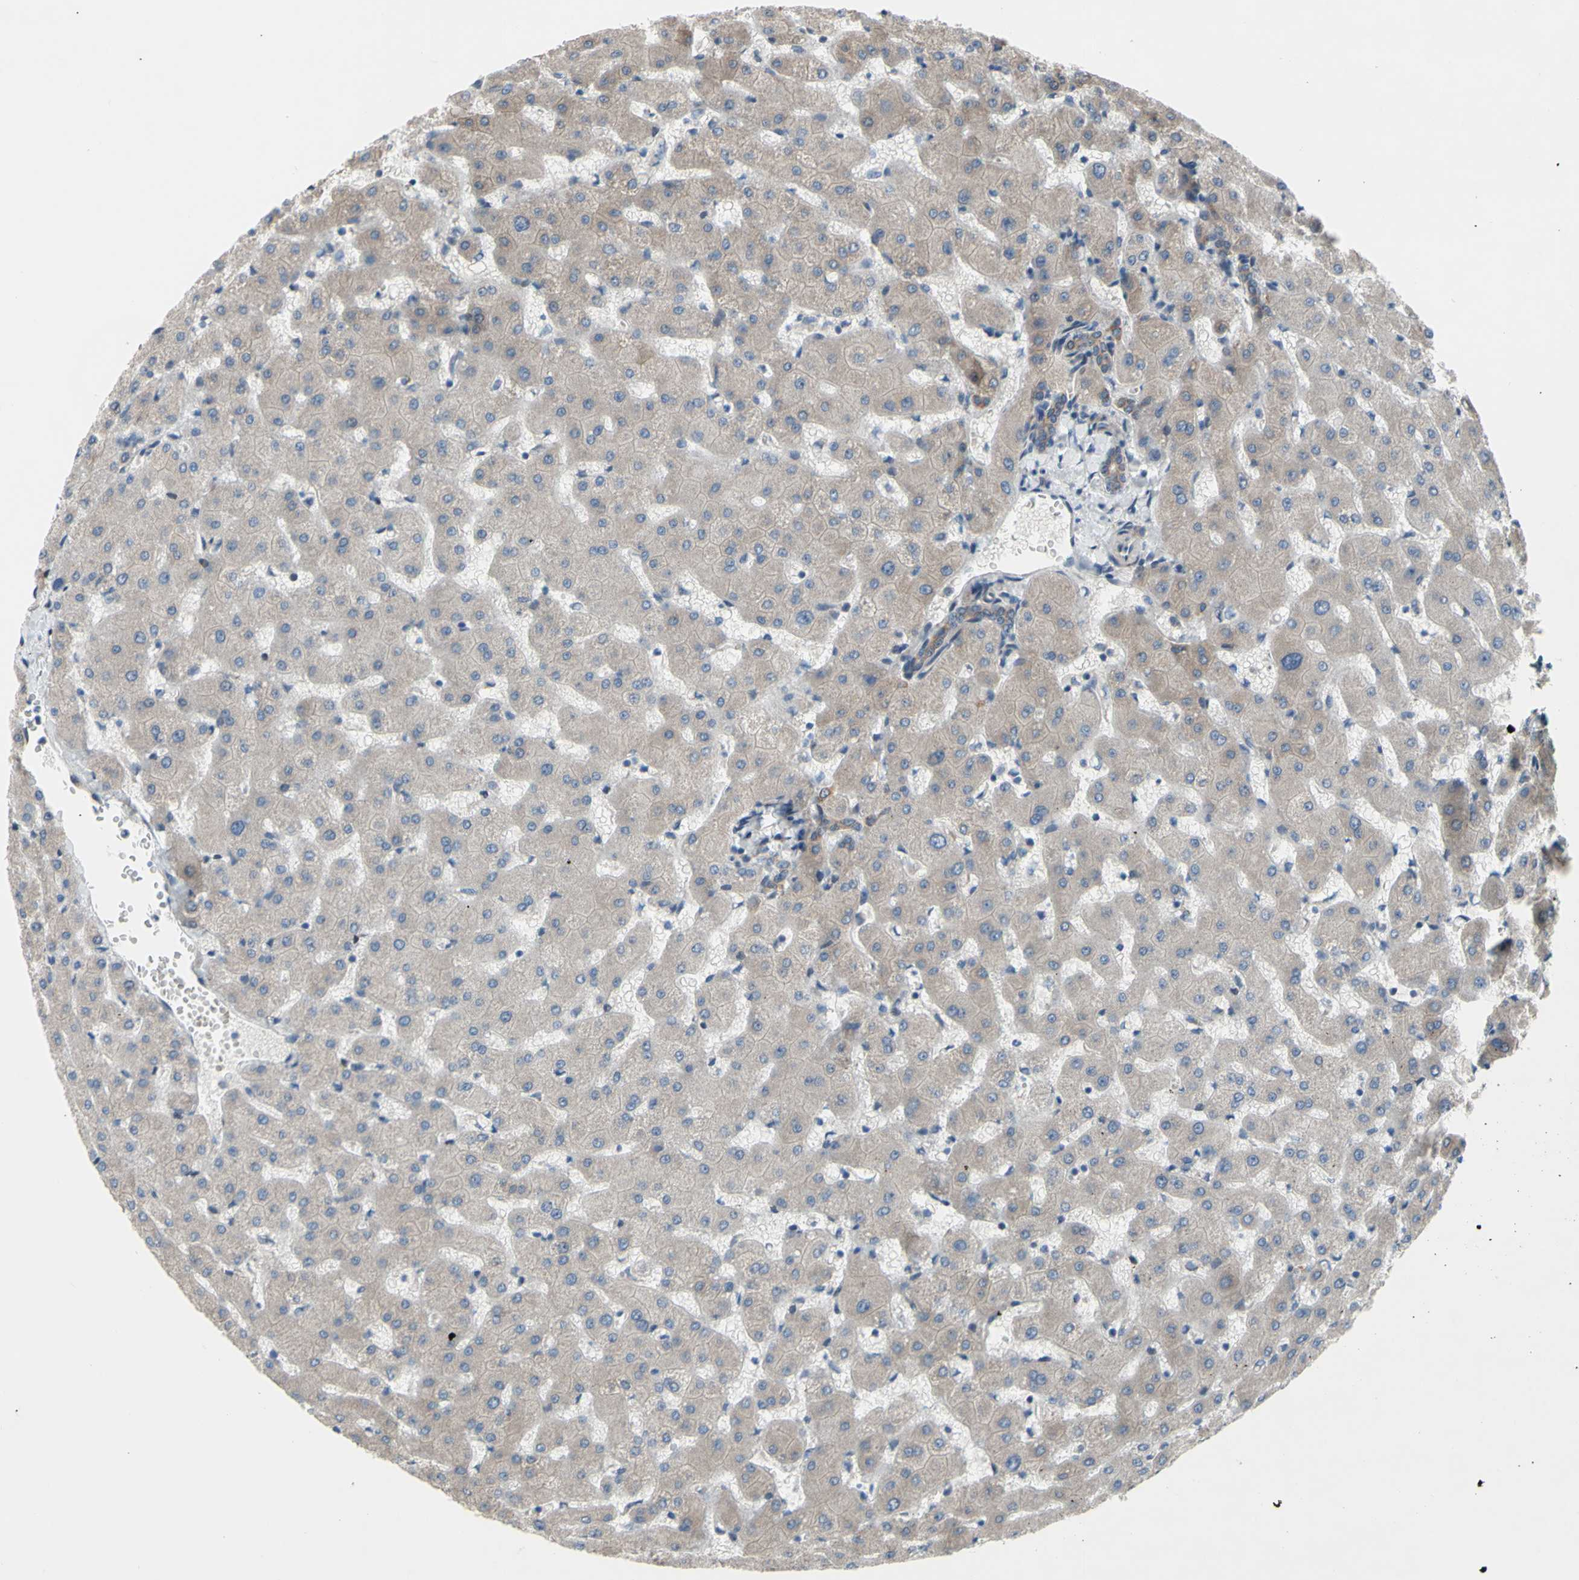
{"staining": {"intensity": "moderate", "quantity": ">75%", "location": "cytoplasmic/membranous"}, "tissue": "liver", "cell_type": "Cholangiocytes", "image_type": "normal", "snomed": [{"axis": "morphology", "description": "Normal tissue, NOS"}, {"axis": "topography", "description": "Liver"}], "caption": "Liver stained with DAB IHC reveals medium levels of moderate cytoplasmic/membranous positivity in about >75% of cholangiocytes. Using DAB (brown) and hematoxylin (blue) stains, captured at high magnification using brightfield microscopy.", "gene": "GRAMD2B", "patient": {"sex": "female", "age": 63}}